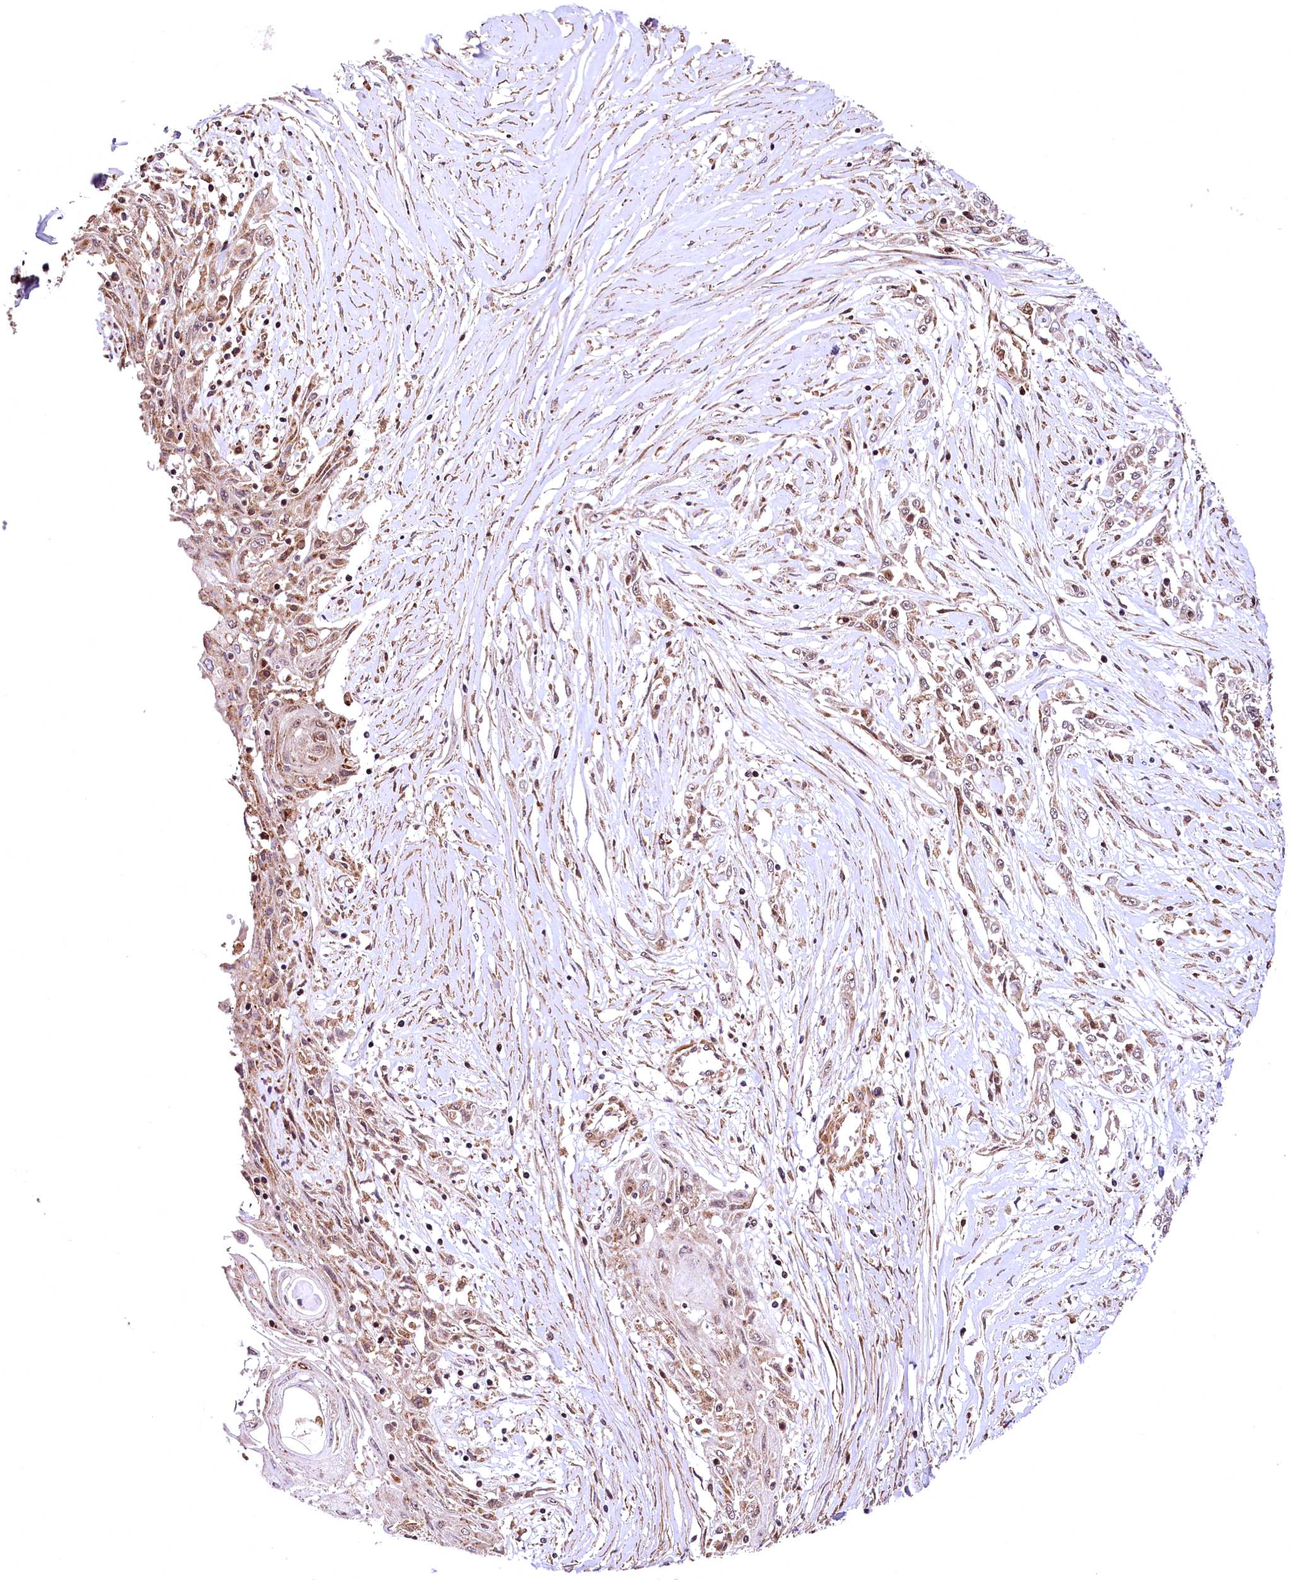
{"staining": {"intensity": "weak", "quantity": "25%-75%", "location": "cytoplasmic/membranous,nuclear"}, "tissue": "skin cancer", "cell_type": "Tumor cells", "image_type": "cancer", "snomed": [{"axis": "morphology", "description": "Squamous cell carcinoma, NOS"}, {"axis": "morphology", "description": "Squamous cell carcinoma, metastatic, NOS"}, {"axis": "topography", "description": "Skin"}, {"axis": "topography", "description": "Lymph node"}], "caption": "A brown stain highlights weak cytoplasmic/membranous and nuclear staining of a protein in skin cancer (squamous cell carcinoma) tumor cells.", "gene": "PDS5B", "patient": {"sex": "male", "age": 75}}